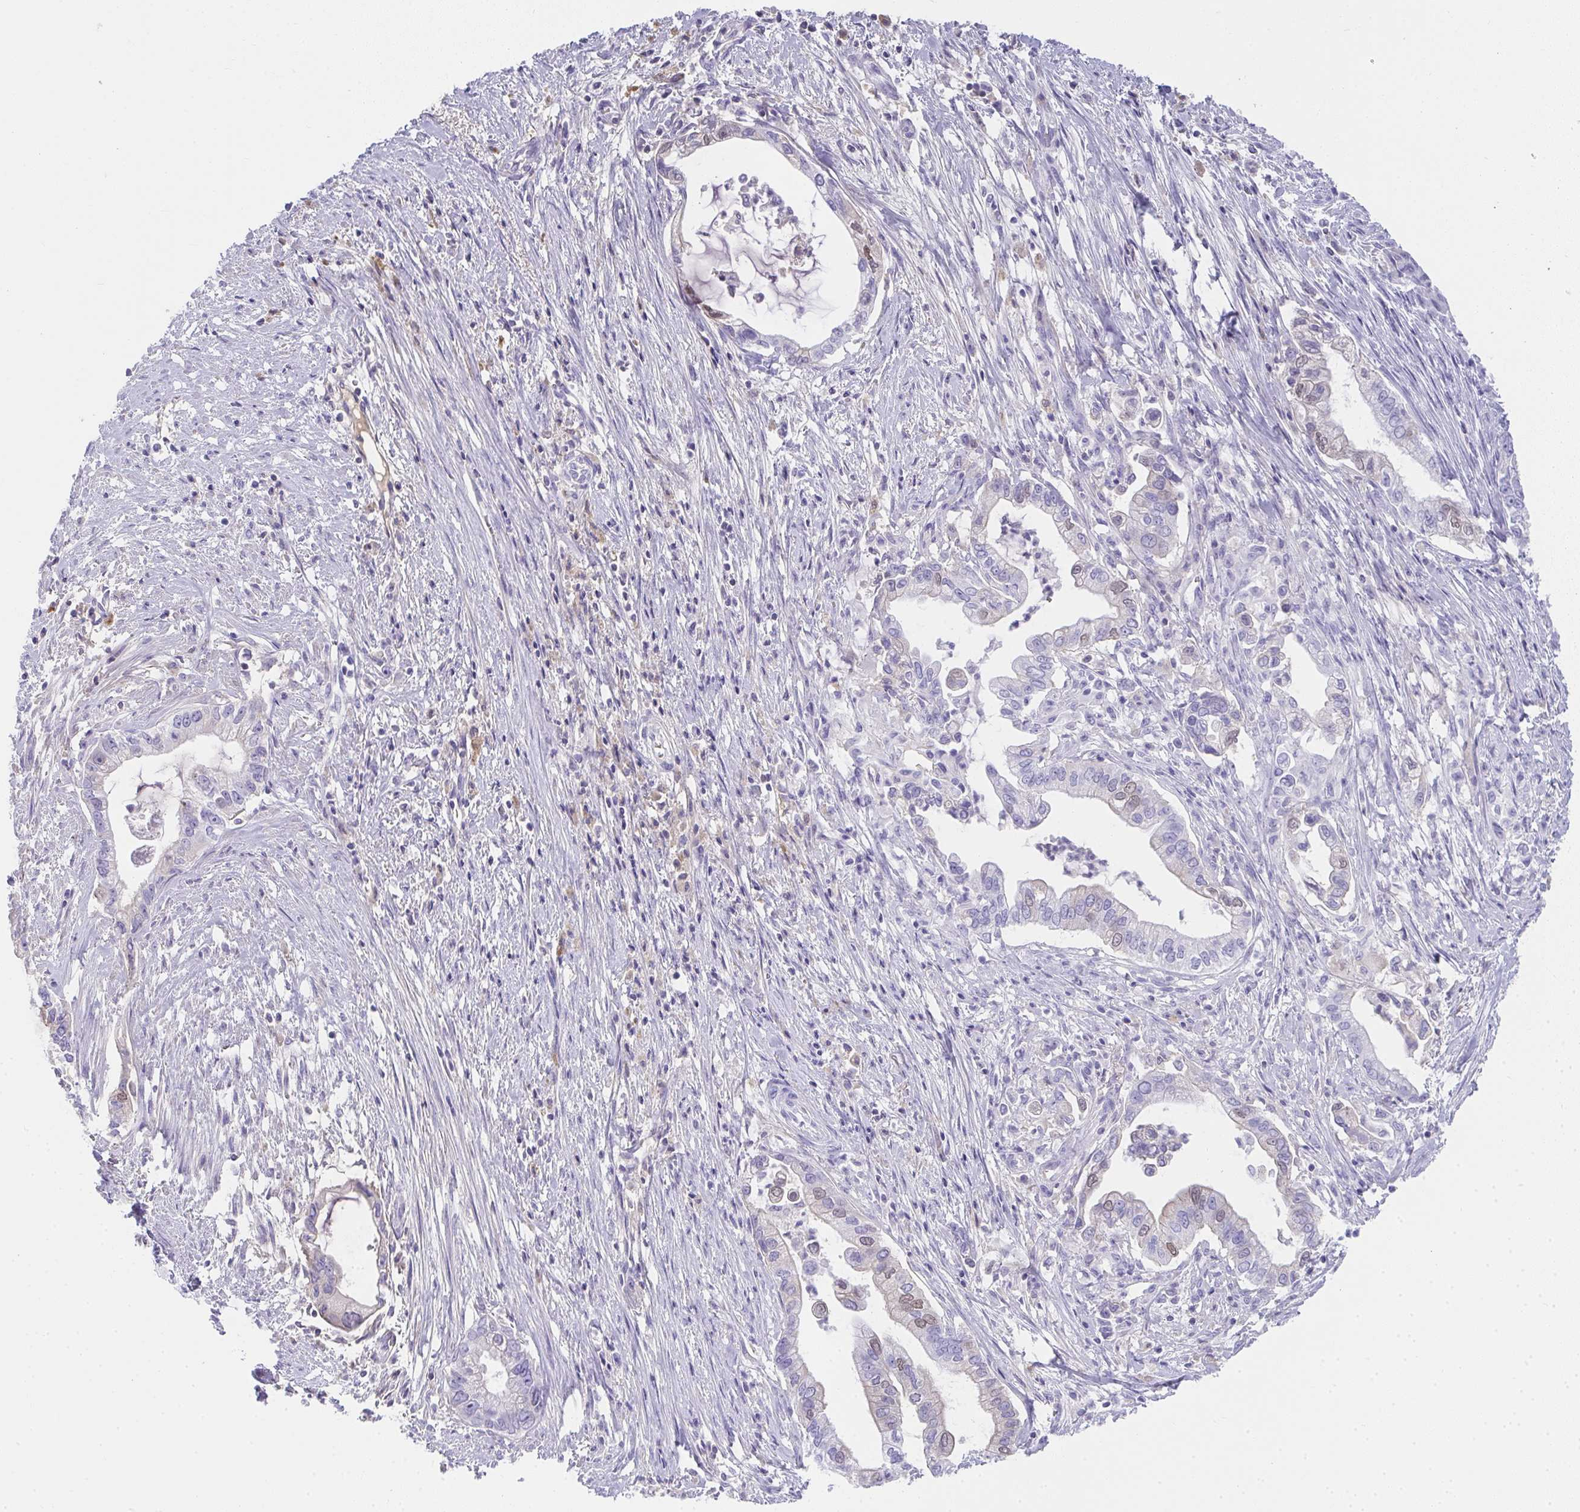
{"staining": {"intensity": "negative", "quantity": "none", "location": "none"}, "tissue": "pancreatic cancer", "cell_type": "Tumor cells", "image_type": "cancer", "snomed": [{"axis": "morphology", "description": "Adenocarcinoma, NOS"}, {"axis": "topography", "description": "Pancreas"}], "caption": "Immunohistochemistry micrograph of pancreatic cancer (adenocarcinoma) stained for a protein (brown), which exhibits no positivity in tumor cells. The staining was performed using DAB to visualize the protein expression in brown, while the nuclei were stained in blue with hematoxylin (Magnification: 20x).", "gene": "ZSWIM3", "patient": {"sex": "male", "age": 70}}